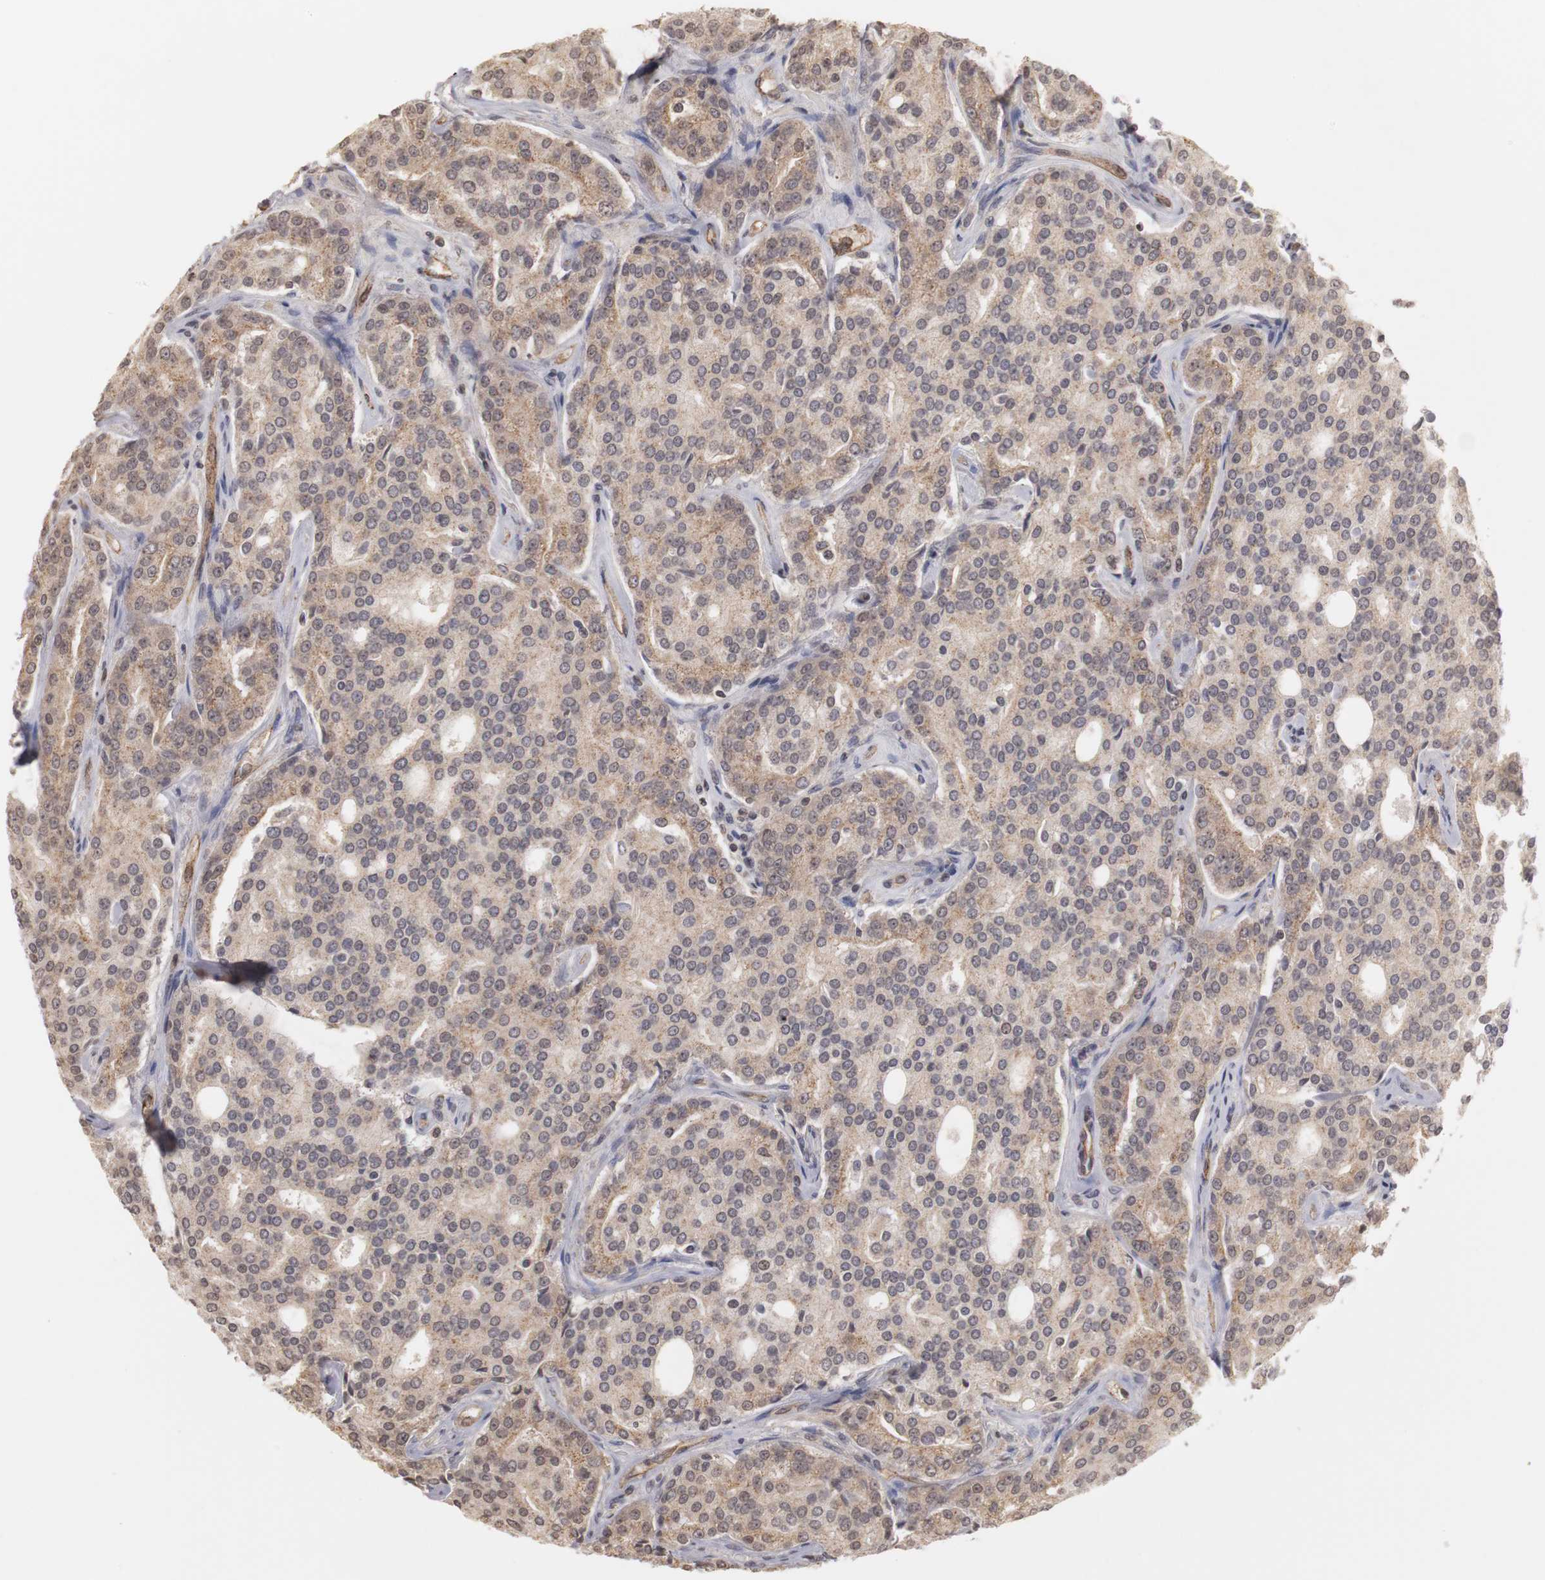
{"staining": {"intensity": "weak", "quantity": ">75%", "location": "cytoplasmic/membranous"}, "tissue": "prostate cancer", "cell_type": "Tumor cells", "image_type": "cancer", "snomed": [{"axis": "morphology", "description": "Adenocarcinoma, High grade"}, {"axis": "topography", "description": "Prostate"}], "caption": "Approximately >75% of tumor cells in human prostate cancer (adenocarcinoma (high-grade)) reveal weak cytoplasmic/membranous protein expression as visualized by brown immunohistochemical staining.", "gene": "PLEKHA1", "patient": {"sex": "male", "age": 72}}